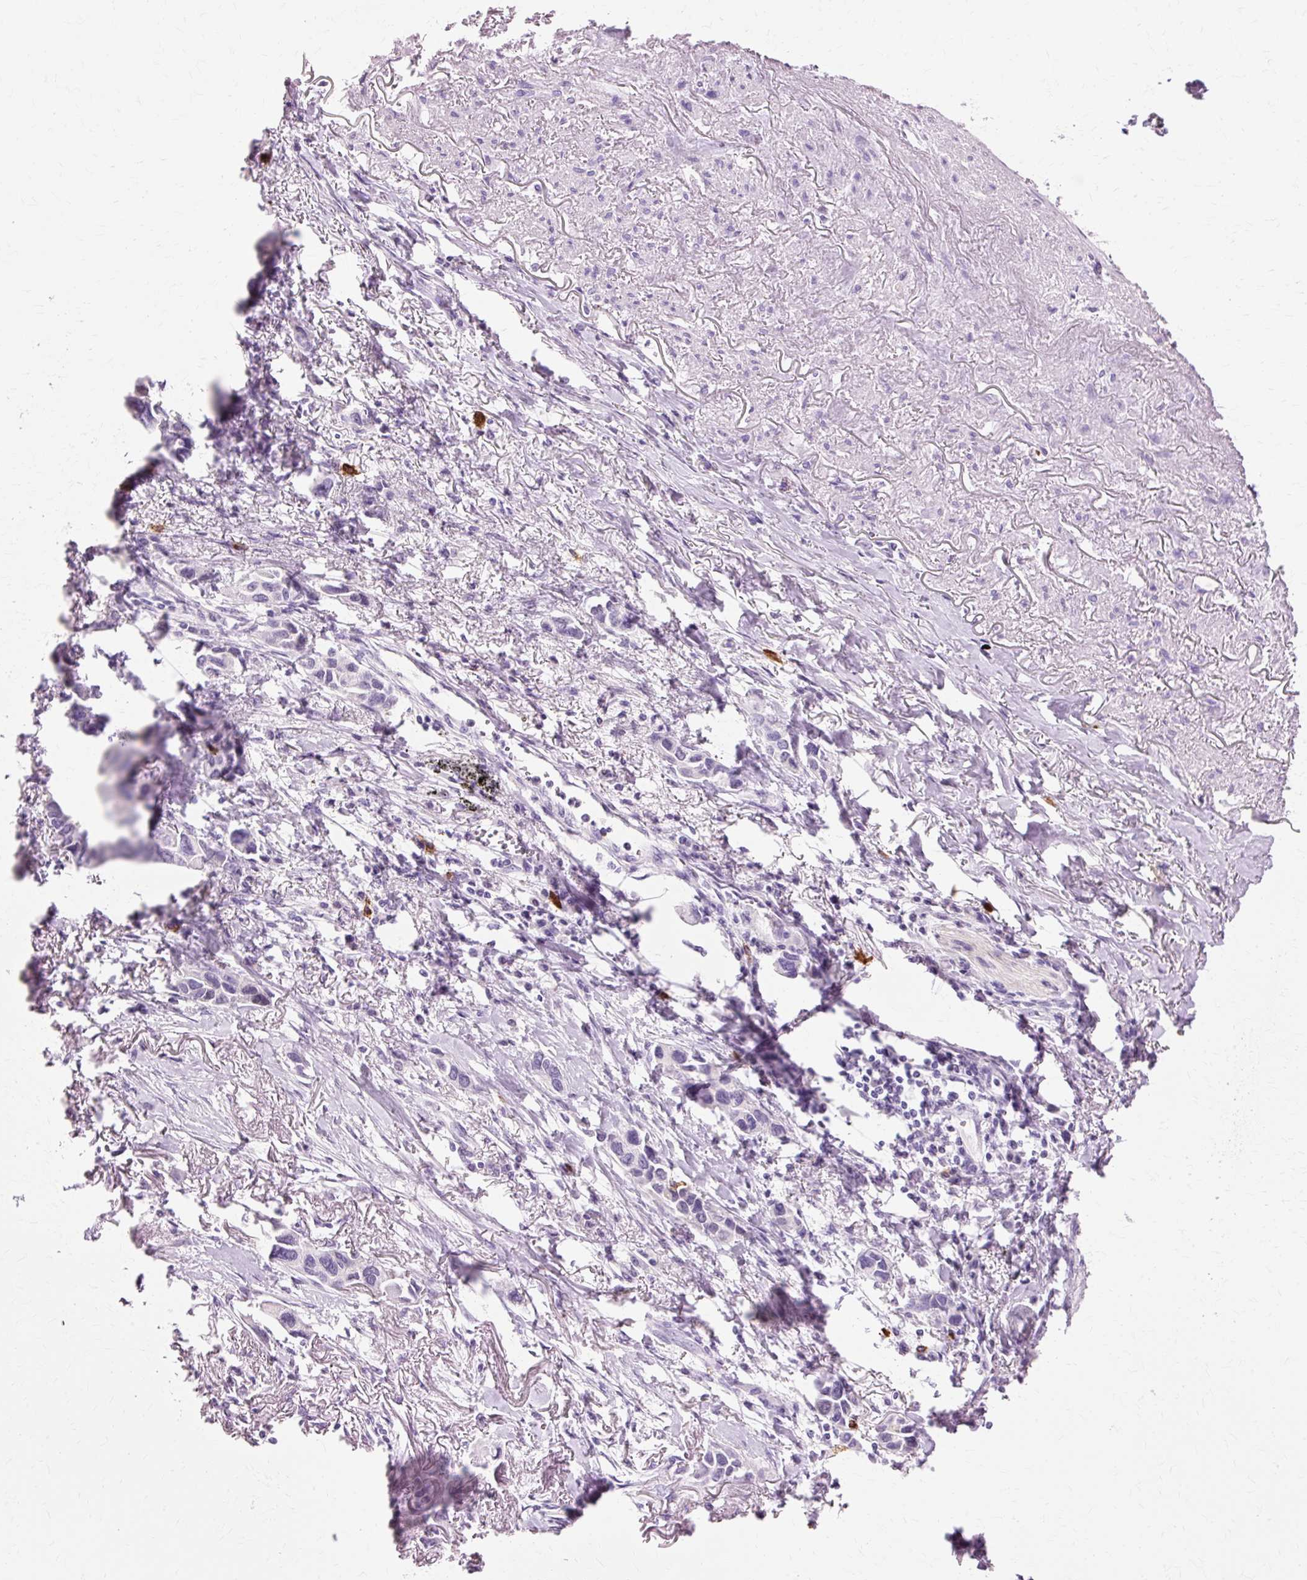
{"staining": {"intensity": "negative", "quantity": "none", "location": "none"}, "tissue": "lung cancer", "cell_type": "Tumor cells", "image_type": "cancer", "snomed": [{"axis": "morphology", "description": "Adenocarcinoma, NOS"}, {"axis": "topography", "description": "Lung"}], "caption": "Immunohistochemical staining of human lung adenocarcinoma displays no significant expression in tumor cells.", "gene": "VN1R2", "patient": {"sex": "female", "age": 76}}